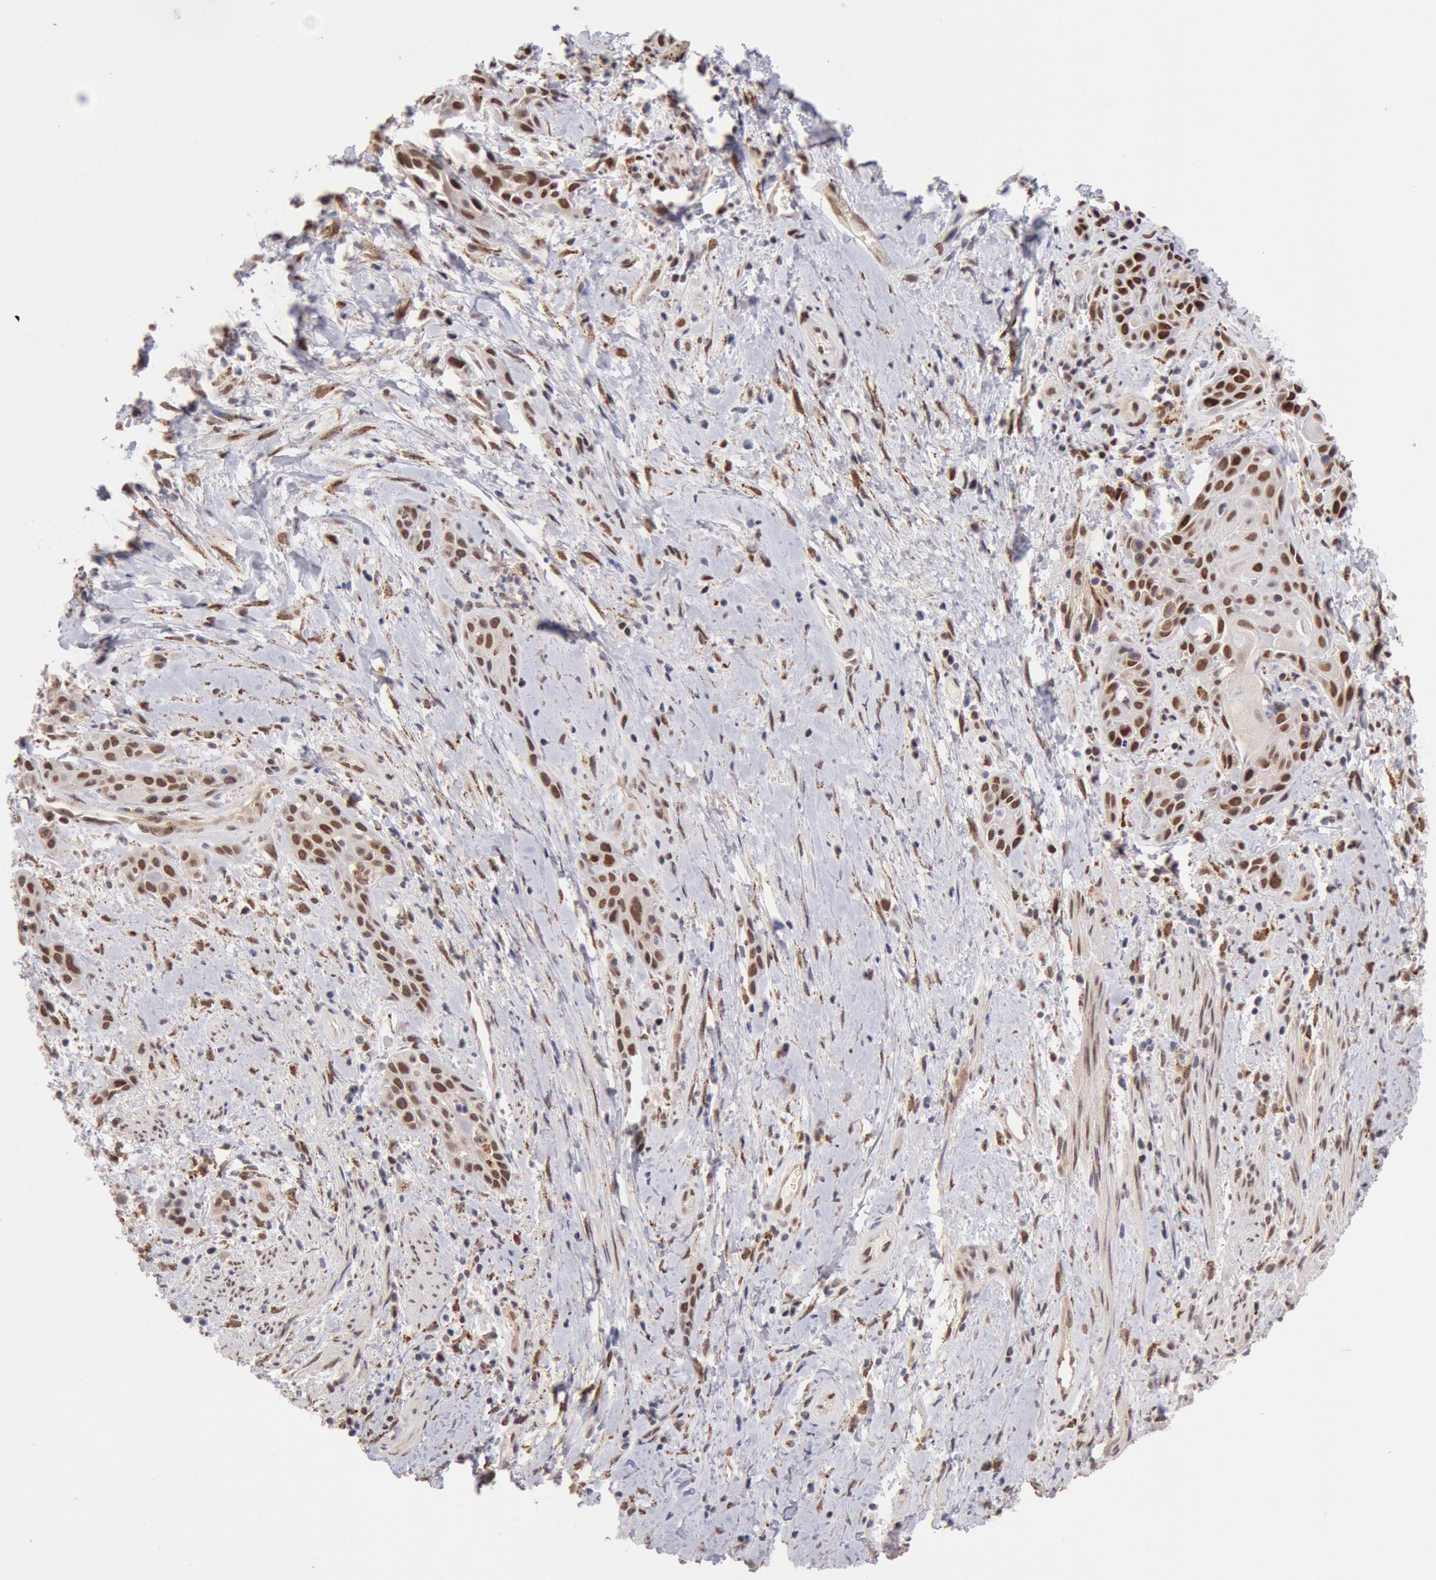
{"staining": {"intensity": "moderate", "quantity": ">75%", "location": "nuclear"}, "tissue": "skin cancer", "cell_type": "Tumor cells", "image_type": "cancer", "snomed": [{"axis": "morphology", "description": "Squamous cell carcinoma, NOS"}, {"axis": "topography", "description": "Skin"}, {"axis": "topography", "description": "Anal"}], "caption": "A micrograph of human skin cancer (squamous cell carcinoma) stained for a protein shows moderate nuclear brown staining in tumor cells. (IHC, brightfield microscopy, high magnification).", "gene": "CDKN2B", "patient": {"sex": "male", "age": 64}}